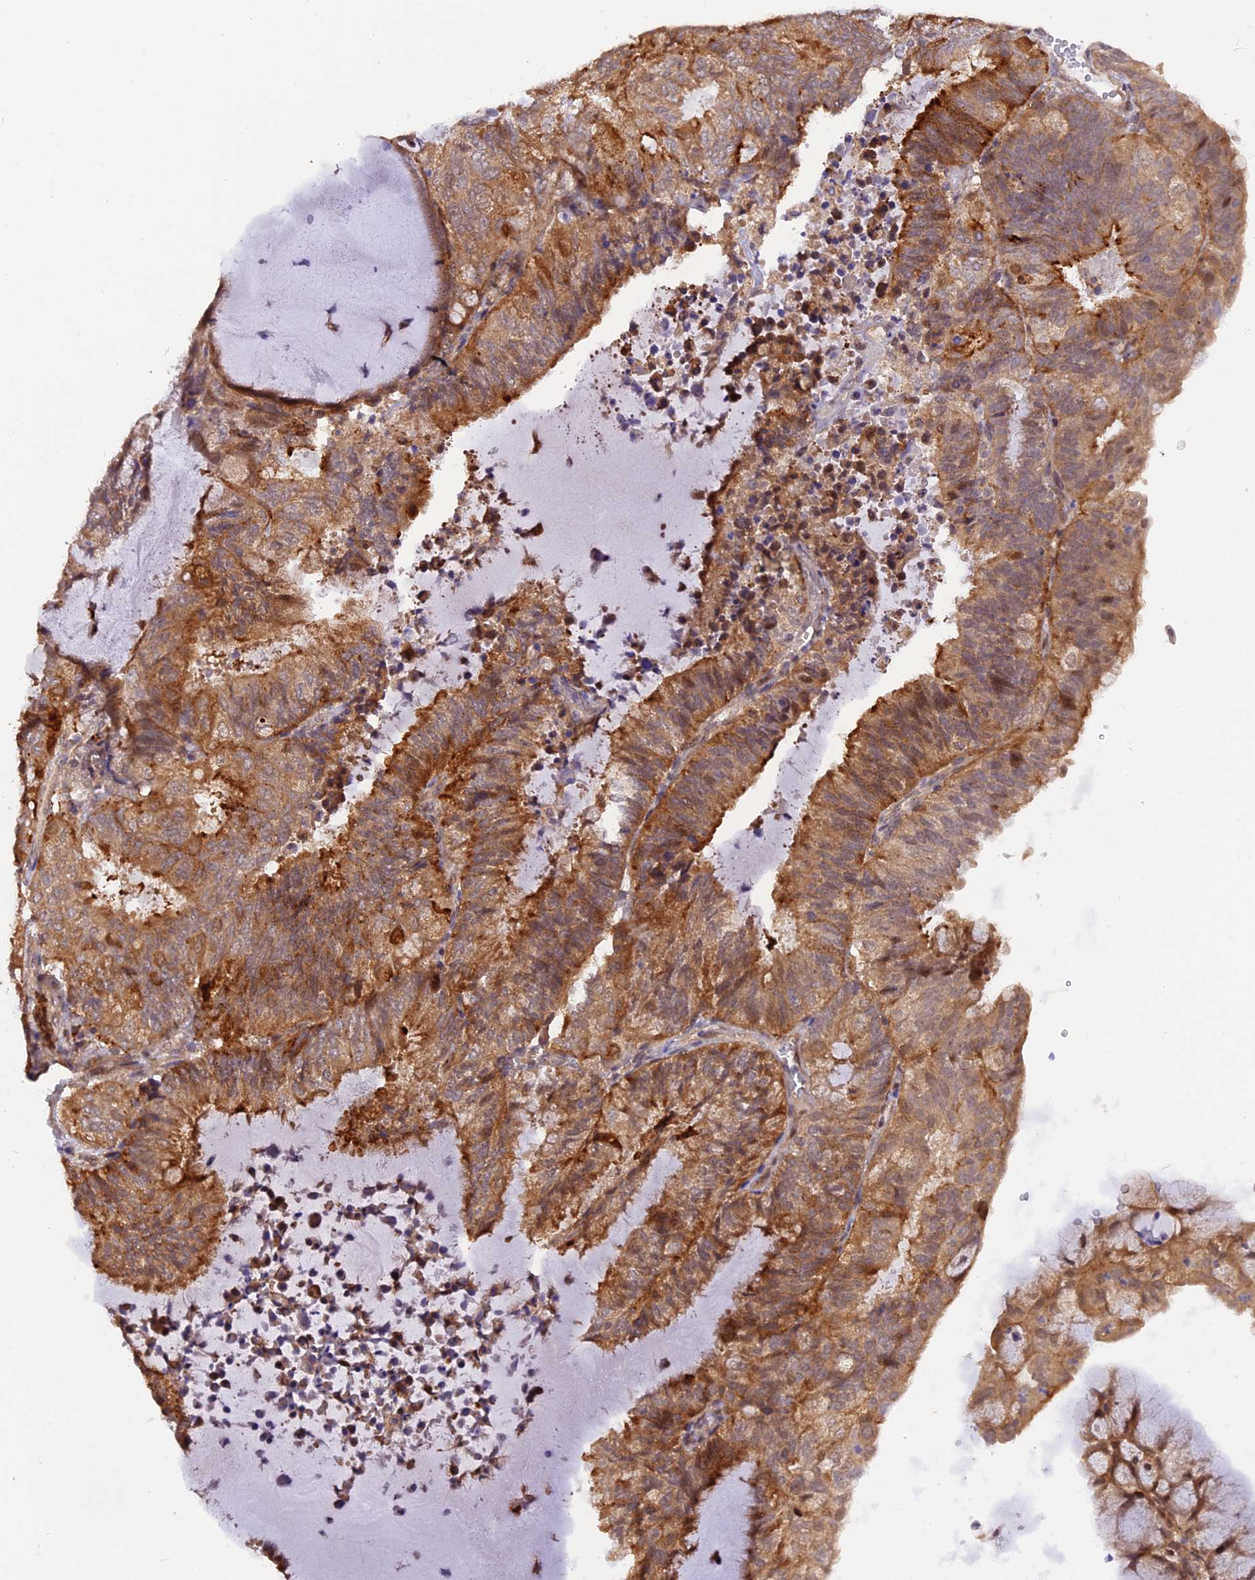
{"staining": {"intensity": "moderate", "quantity": ">75%", "location": "cytoplasmic/membranous"}, "tissue": "endometrial cancer", "cell_type": "Tumor cells", "image_type": "cancer", "snomed": [{"axis": "morphology", "description": "Adenocarcinoma, NOS"}, {"axis": "topography", "description": "Endometrium"}], "caption": "Endometrial cancer stained with immunohistochemistry (IHC) exhibits moderate cytoplasmic/membranous staining in approximately >75% of tumor cells.", "gene": "SAMD4A", "patient": {"sex": "female", "age": 81}}